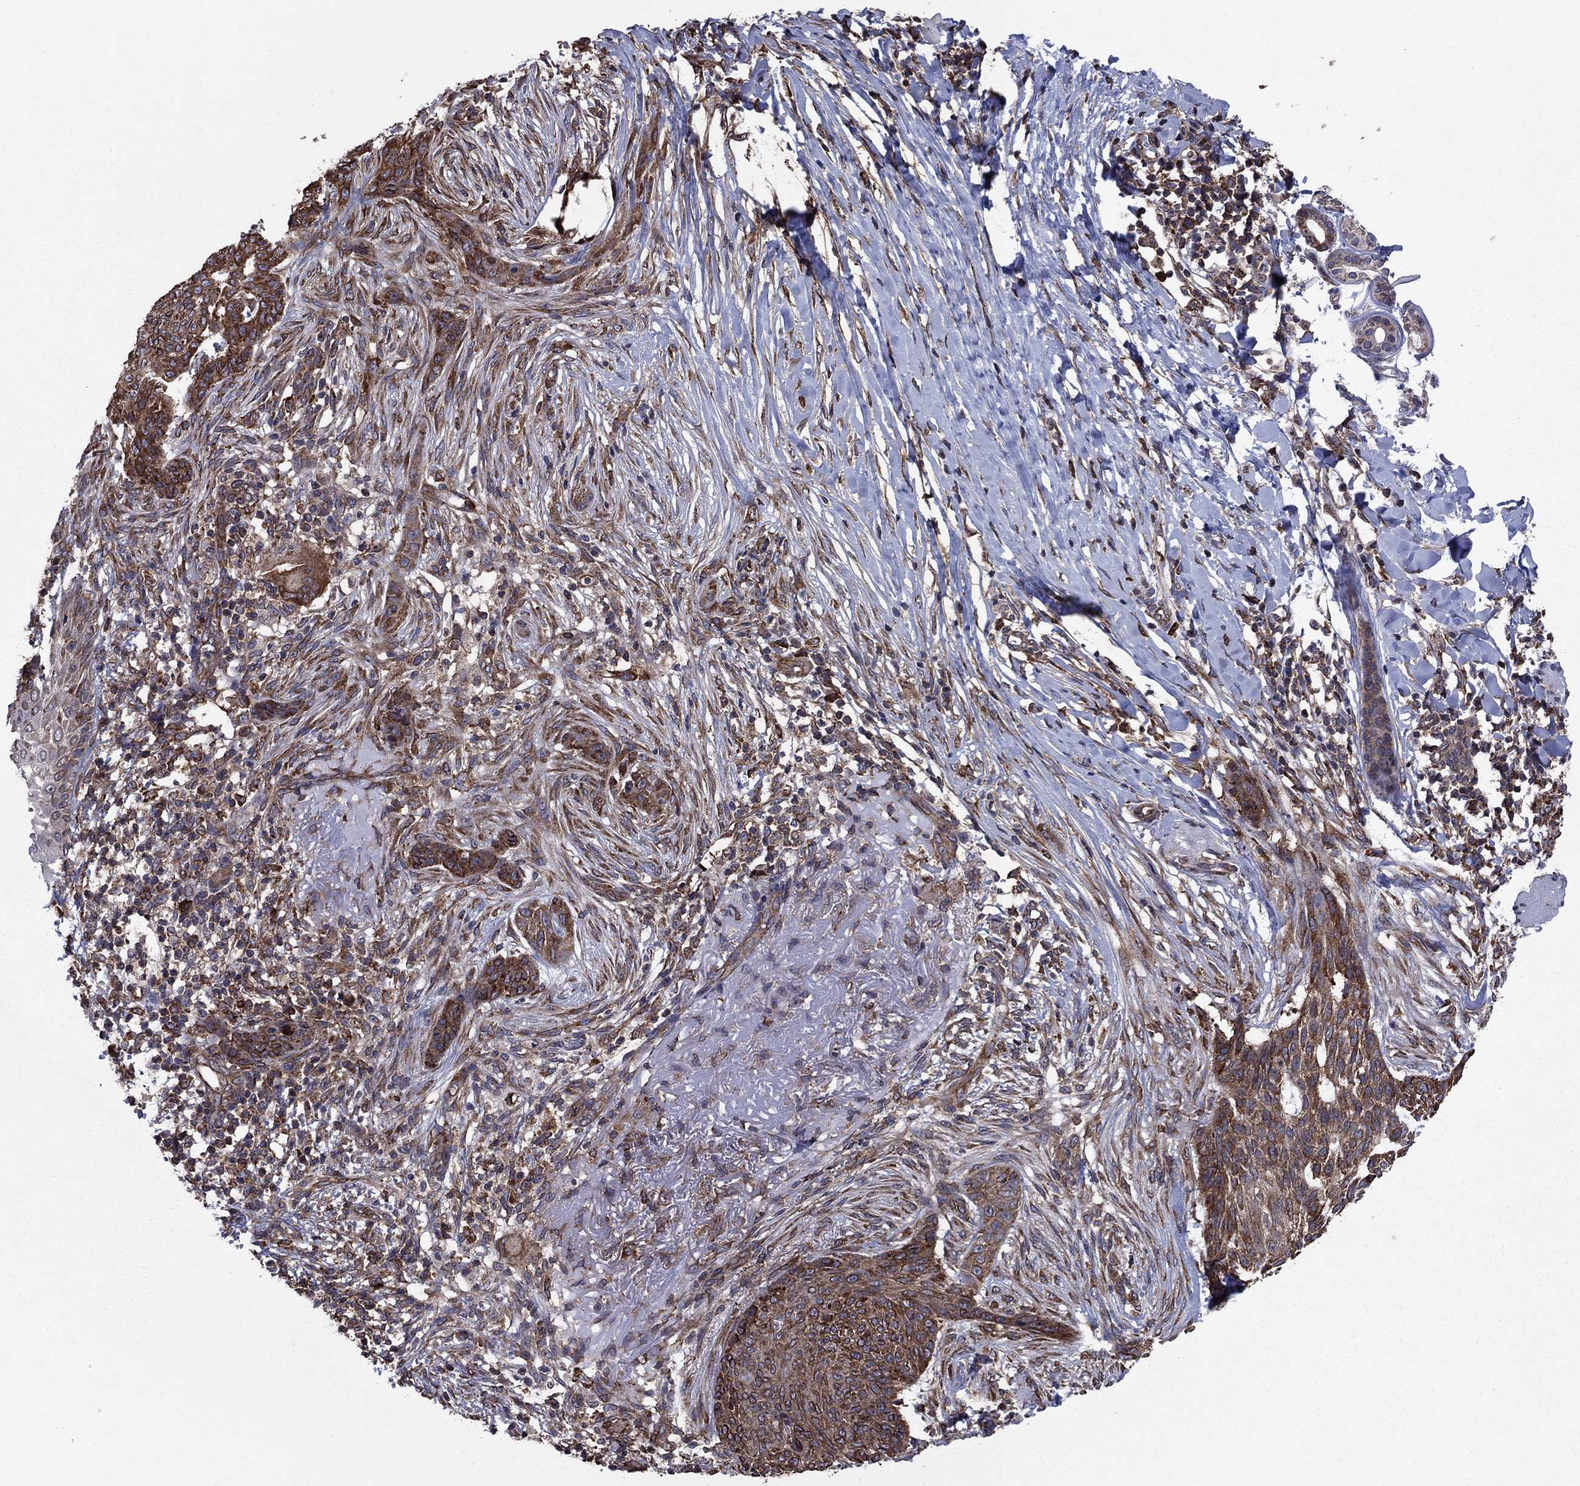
{"staining": {"intensity": "strong", "quantity": ">75%", "location": "cytoplasmic/membranous"}, "tissue": "skin cancer", "cell_type": "Tumor cells", "image_type": "cancer", "snomed": [{"axis": "morphology", "description": "Normal tissue, NOS"}, {"axis": "morphology", "description": "Basal cell carcinoma"}, {"axis": "topography", "description": "Skin"}], "caption": "IHC staining of skin cancer, which demonstrates high levels of strong cytoplasmic/membranous staining in approximately >75% of tumor cells indicating strong cytoplasmic/membranous protein positivity. The staining was performed using DAB (brown) for protein detection and nuclei were counterstained in hematoxylin (blue).", "gene": "YBX1", "patient": {"sex": "male", "age": 84}}